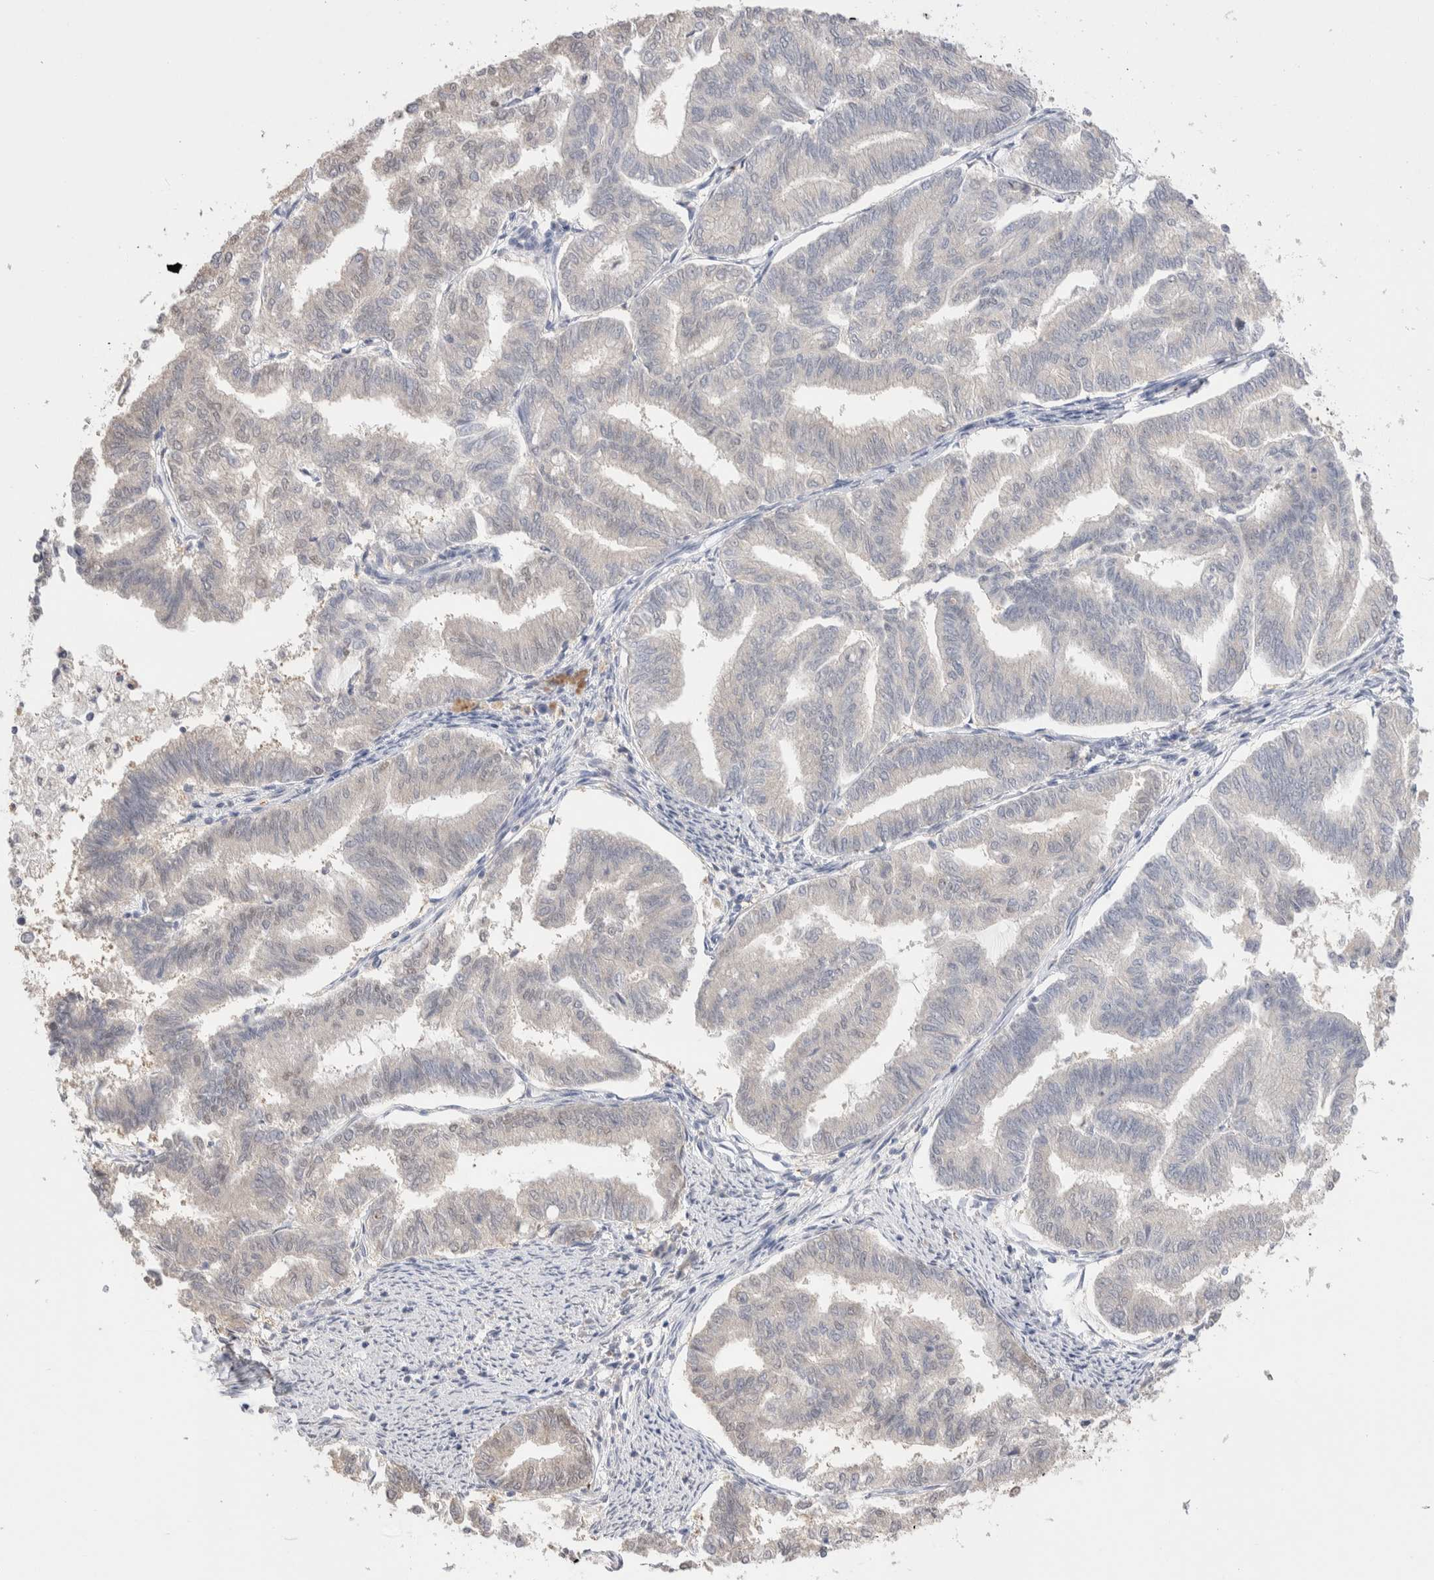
{"staining": {"intensity": "negative", "quantity": "none", "location": "none"}, "tissue": "endometrial cancer", "cell_type": "Tumor cells", "image_type": "cancer", "snomed": [{"axis": "morphology", "description": "Adenocarcinoma, NOS"}, {"axis": "topography", "description": "Endometrium"}], "caption": "Human adenocarcinoma (endometrial) stained for a protein using immunohistochemistry exhibits no staining in tumor cells.", "gene": "FFAR2", "patient": {"sex": "female", "age": 79}}